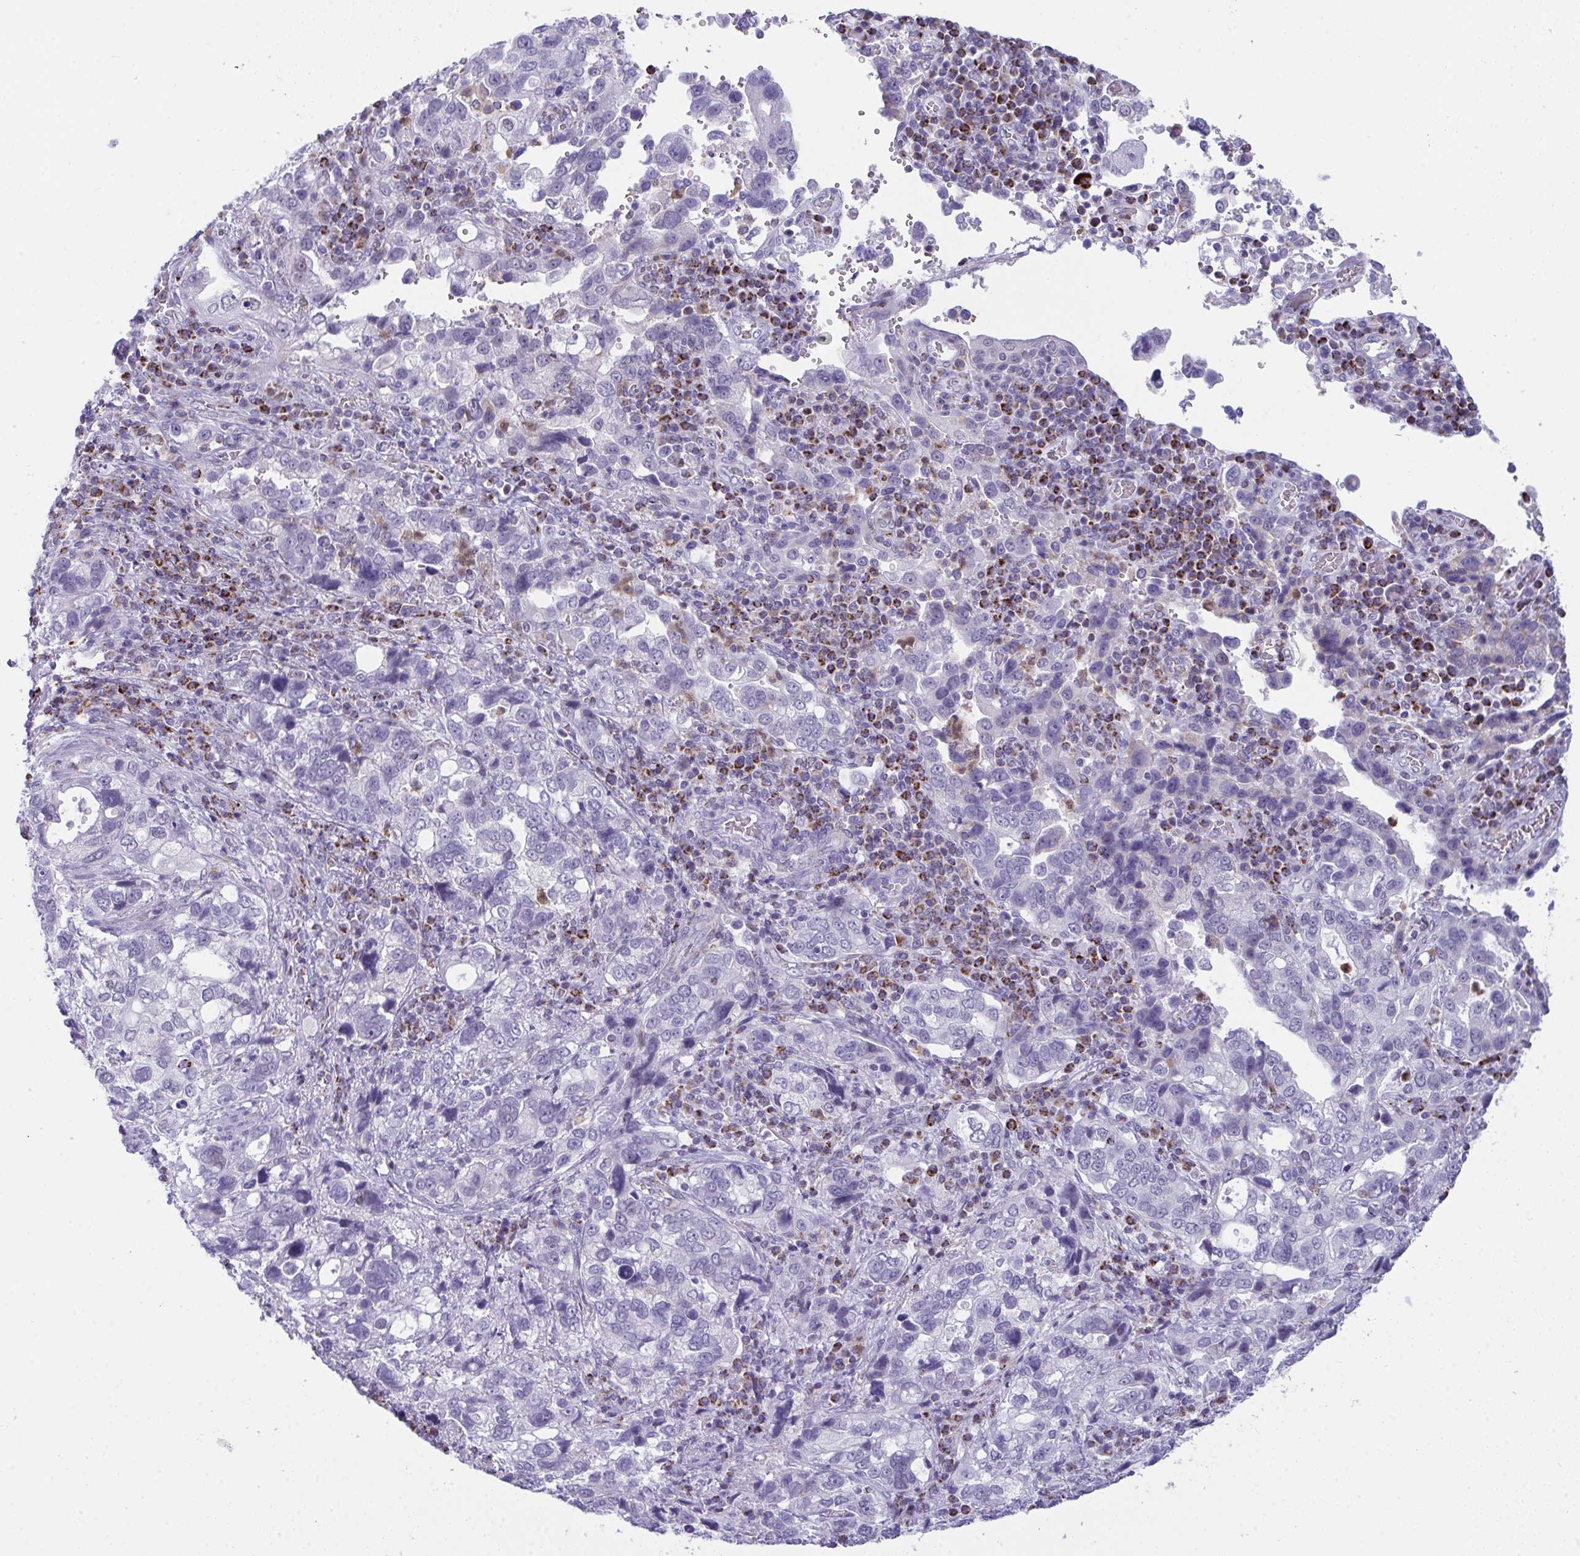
{"staining": {"intensity": "negative", "quantity": "none", "location": "none"}, "tissue": "stomach cancer", "cell_type": "Tumor cells", "image_type": "cancer", "snomed": [{"axis": "morphology", "description": "Adenocarcinoma, NOS"}, {"axis": "topography", "description": "Stomach, upper"}], "caption": "Human stomach cancer (adenocarcinoma) stained for a protein using immunohistochemistry (IHC) exhibits no positivity in tumor cells.", "gene": "PLA2G12B", "patient": {"sex": "female", "age": 81}}